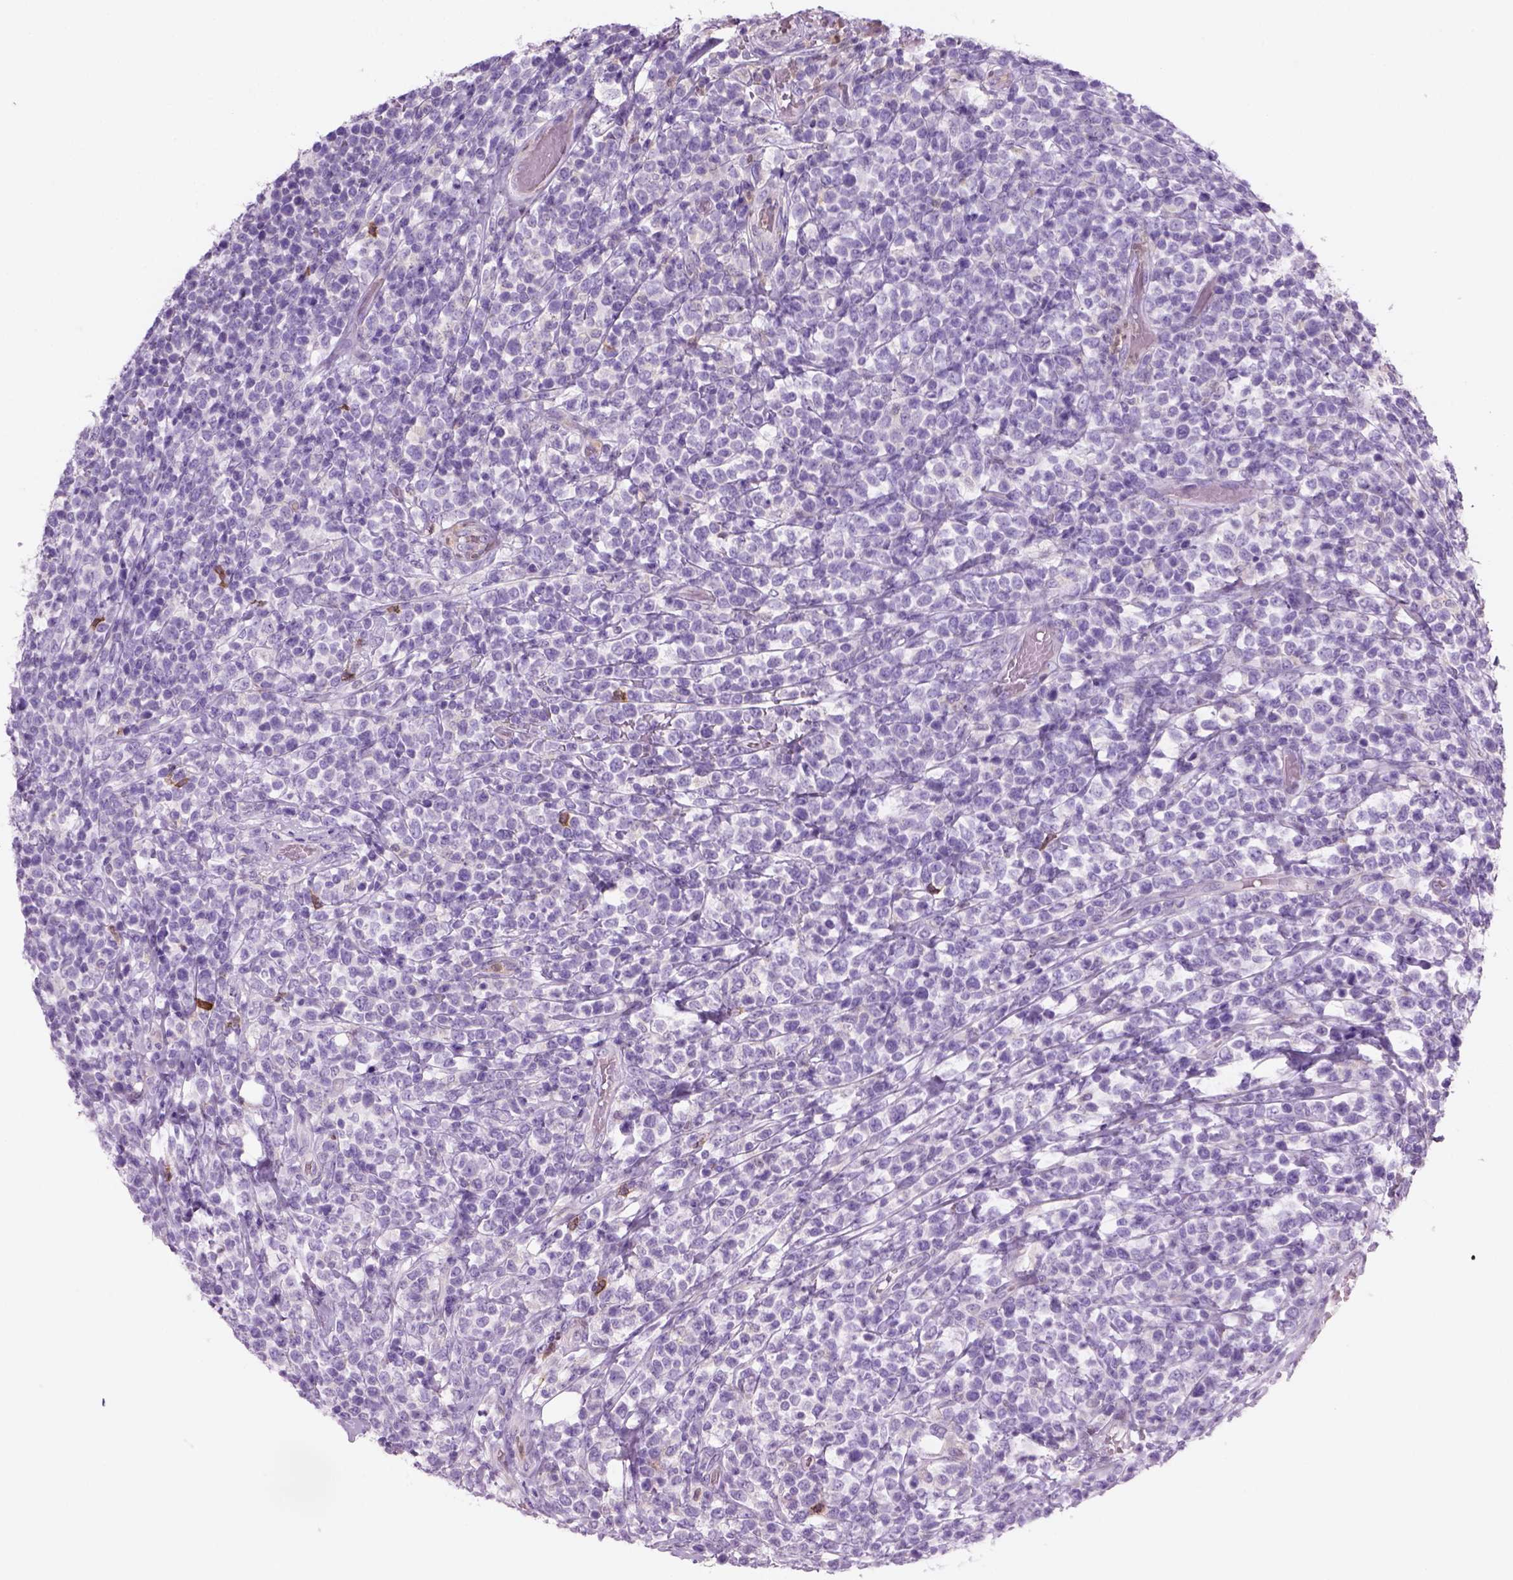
{"staining": {"intensity": "negative", "quantity": "none", "location": "none"}, "tissue": "lymphoma", "cell_type": "Tumor cells", "image_type": "cancer", "snomed": [{"axis": "morphology", "description": "Malignant lymphoma, non-Hodgkin's type, High grade"}, {"axis": "topography", "description": "Soft tissue"}], "caption": "The micrograph reveals no staining of tumor cells in lymphoma. Nuclei are stained in blue.", "gene": "CD84", "patient": {"sex": "female", "age": 56}}